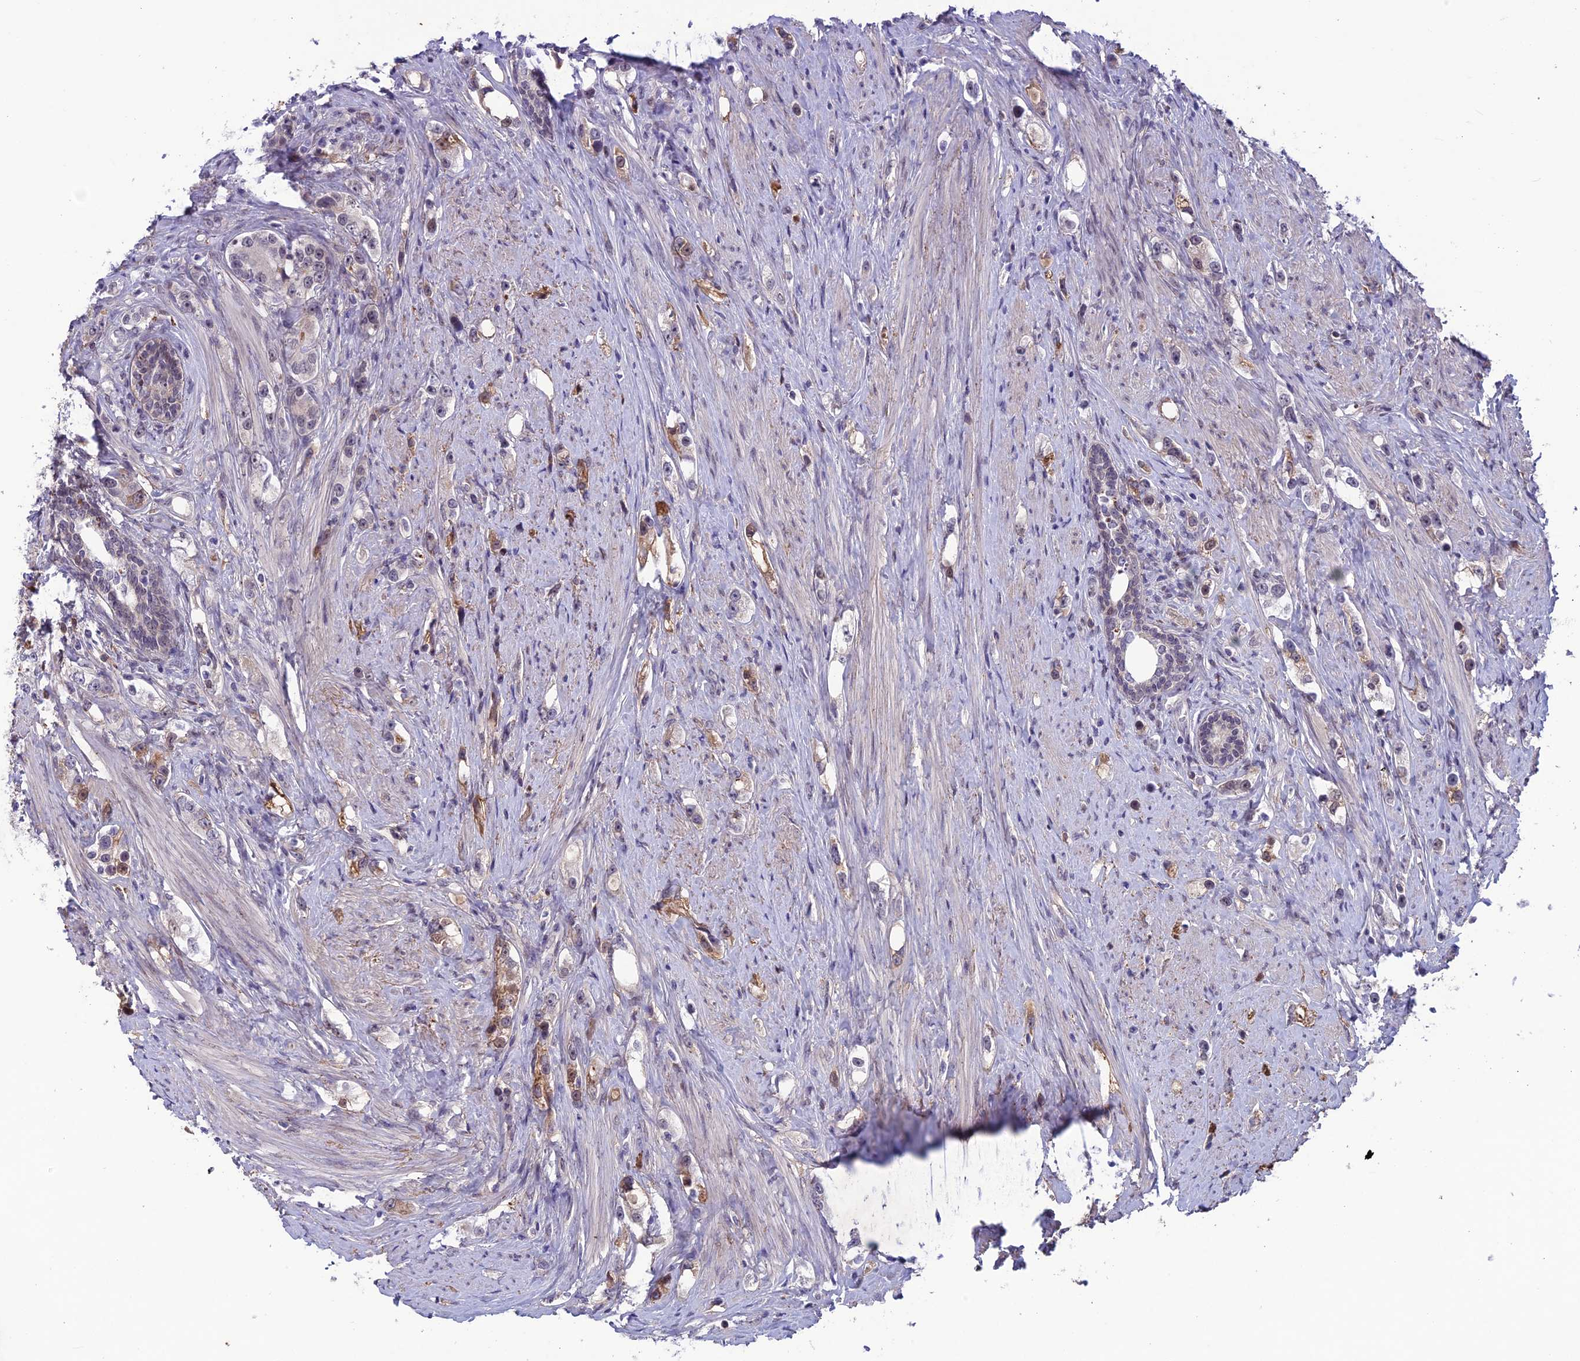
{"staining": {"intensity": "moderate", "quantity": "<25%", "location": "cytoplasmic/membranous,nuclear"}, "tissue": "prostate cancer", "cell_type": "Tumor cells", "image_type": "cancer", "snomed": [{"axis": "morphology", "description": "Adenocarcinoma, High grade"}, {"axis": "topography", "description": "Prostate"}], "caption": "Human prostate adenocarcinoma (high-grade) stained for a protein (brown) shows moderate cytoplasmic/membranous and nuclear positive positivity in about <25% of tumor cells.", "gene": "FKBPL", "patient": {"sex": "male", "age": 63}}